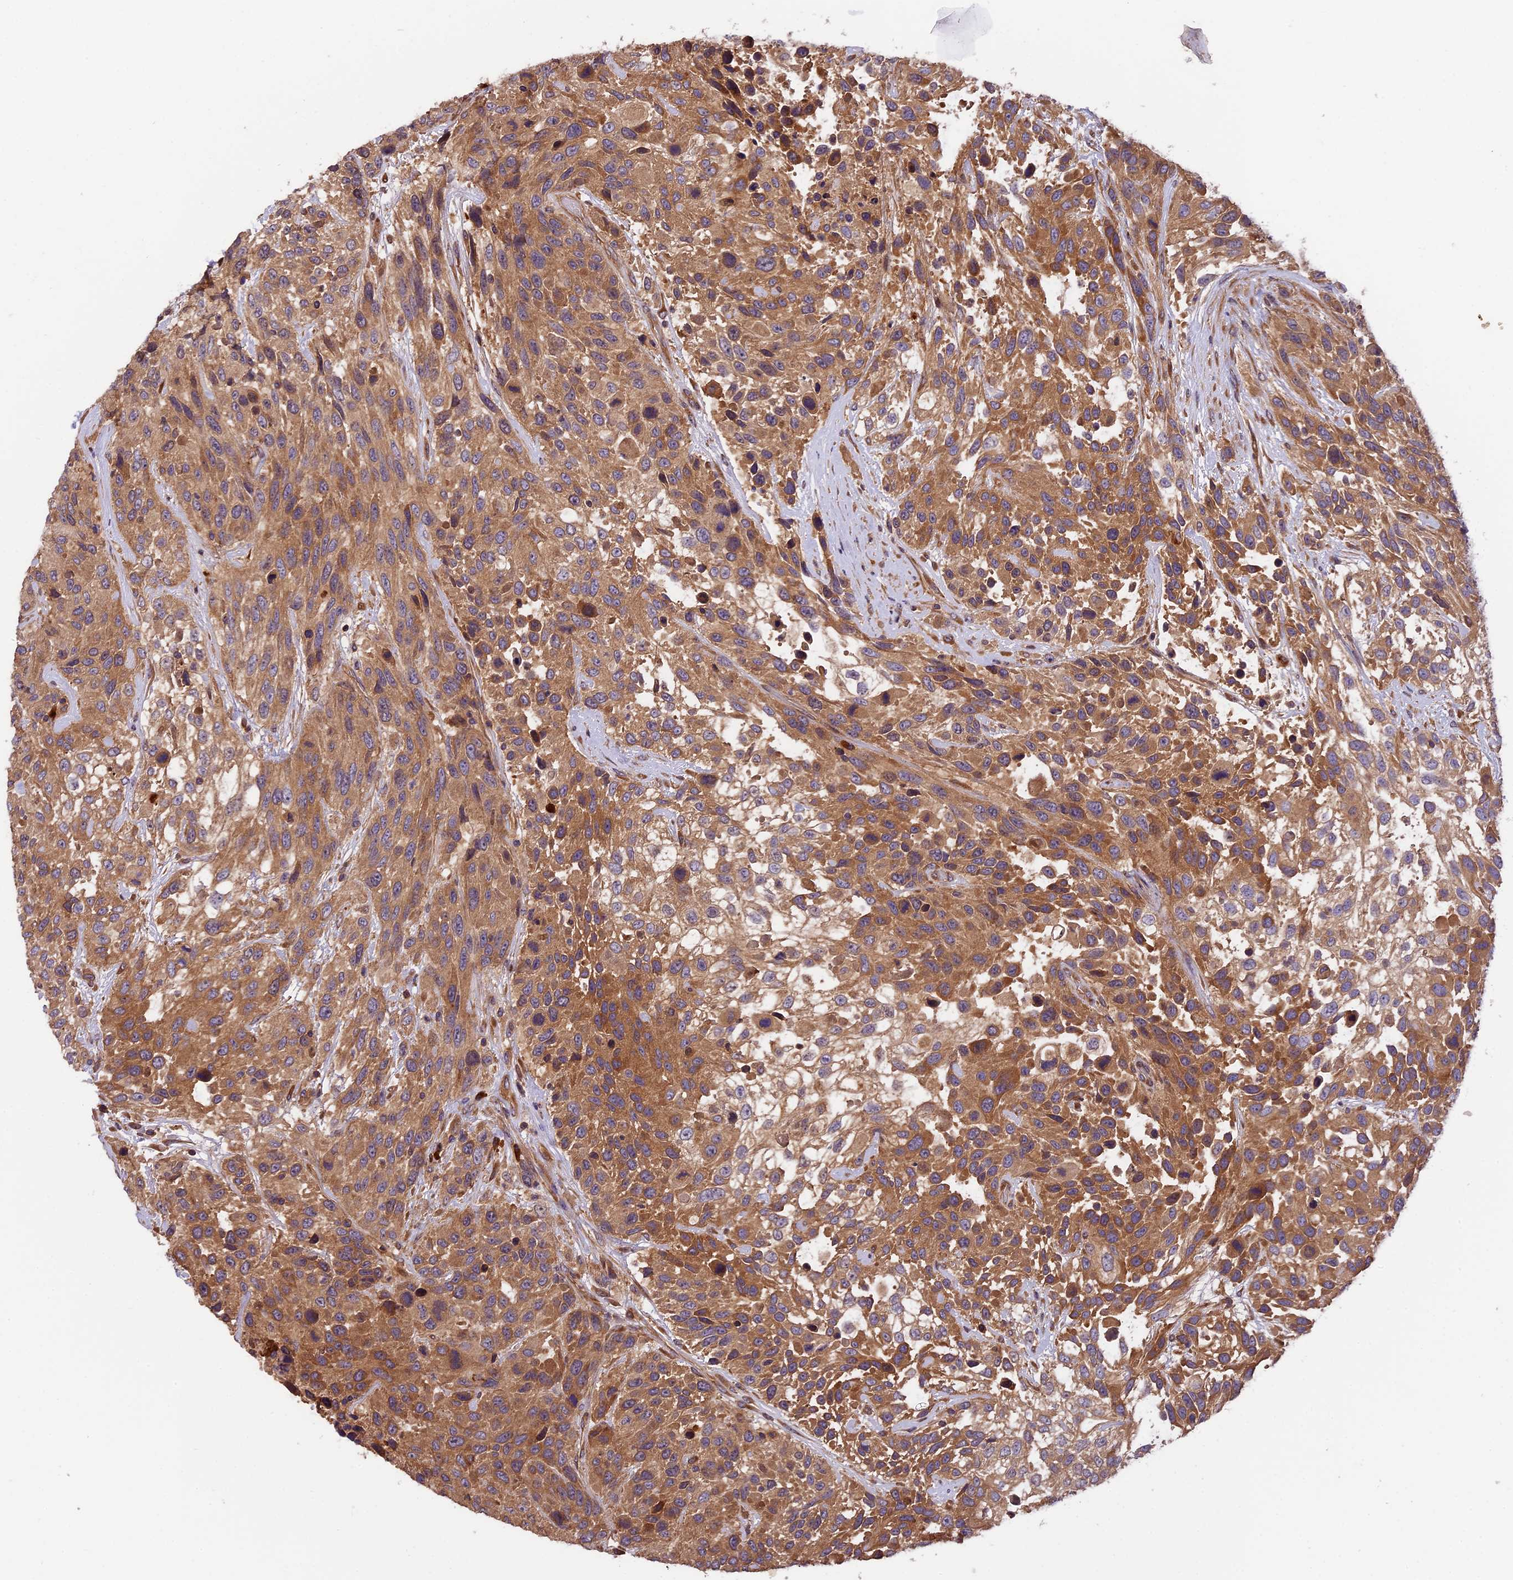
{"staining": {"intensity": "moderate", "quantity": ">75%", "location": "cytoplasmic/membranous"}, "tissue": "urothelial cancer", "cell_type": "Tumor cells", "image_type": "cancer", "snomed": [{"axis": "morphology", "description": "Urothelial carcinoma, High grade"}, {"axis": "topography", "description": "Urinary bladder"}], "caption": "High-power microscopy captured an IHC micrograph of urothelial cancer, revealing moderate cytoplasmic/membranous expression in about >75% of tumor cells. The protein of interest is stained brown, and the nuclei are stained in blue (DAB (3,3'-diaminobenzidine) IHC with brightfield microscopy, high magnification).", "gene": "SETD6", "patient": {"sex": "female", "age": 70}}